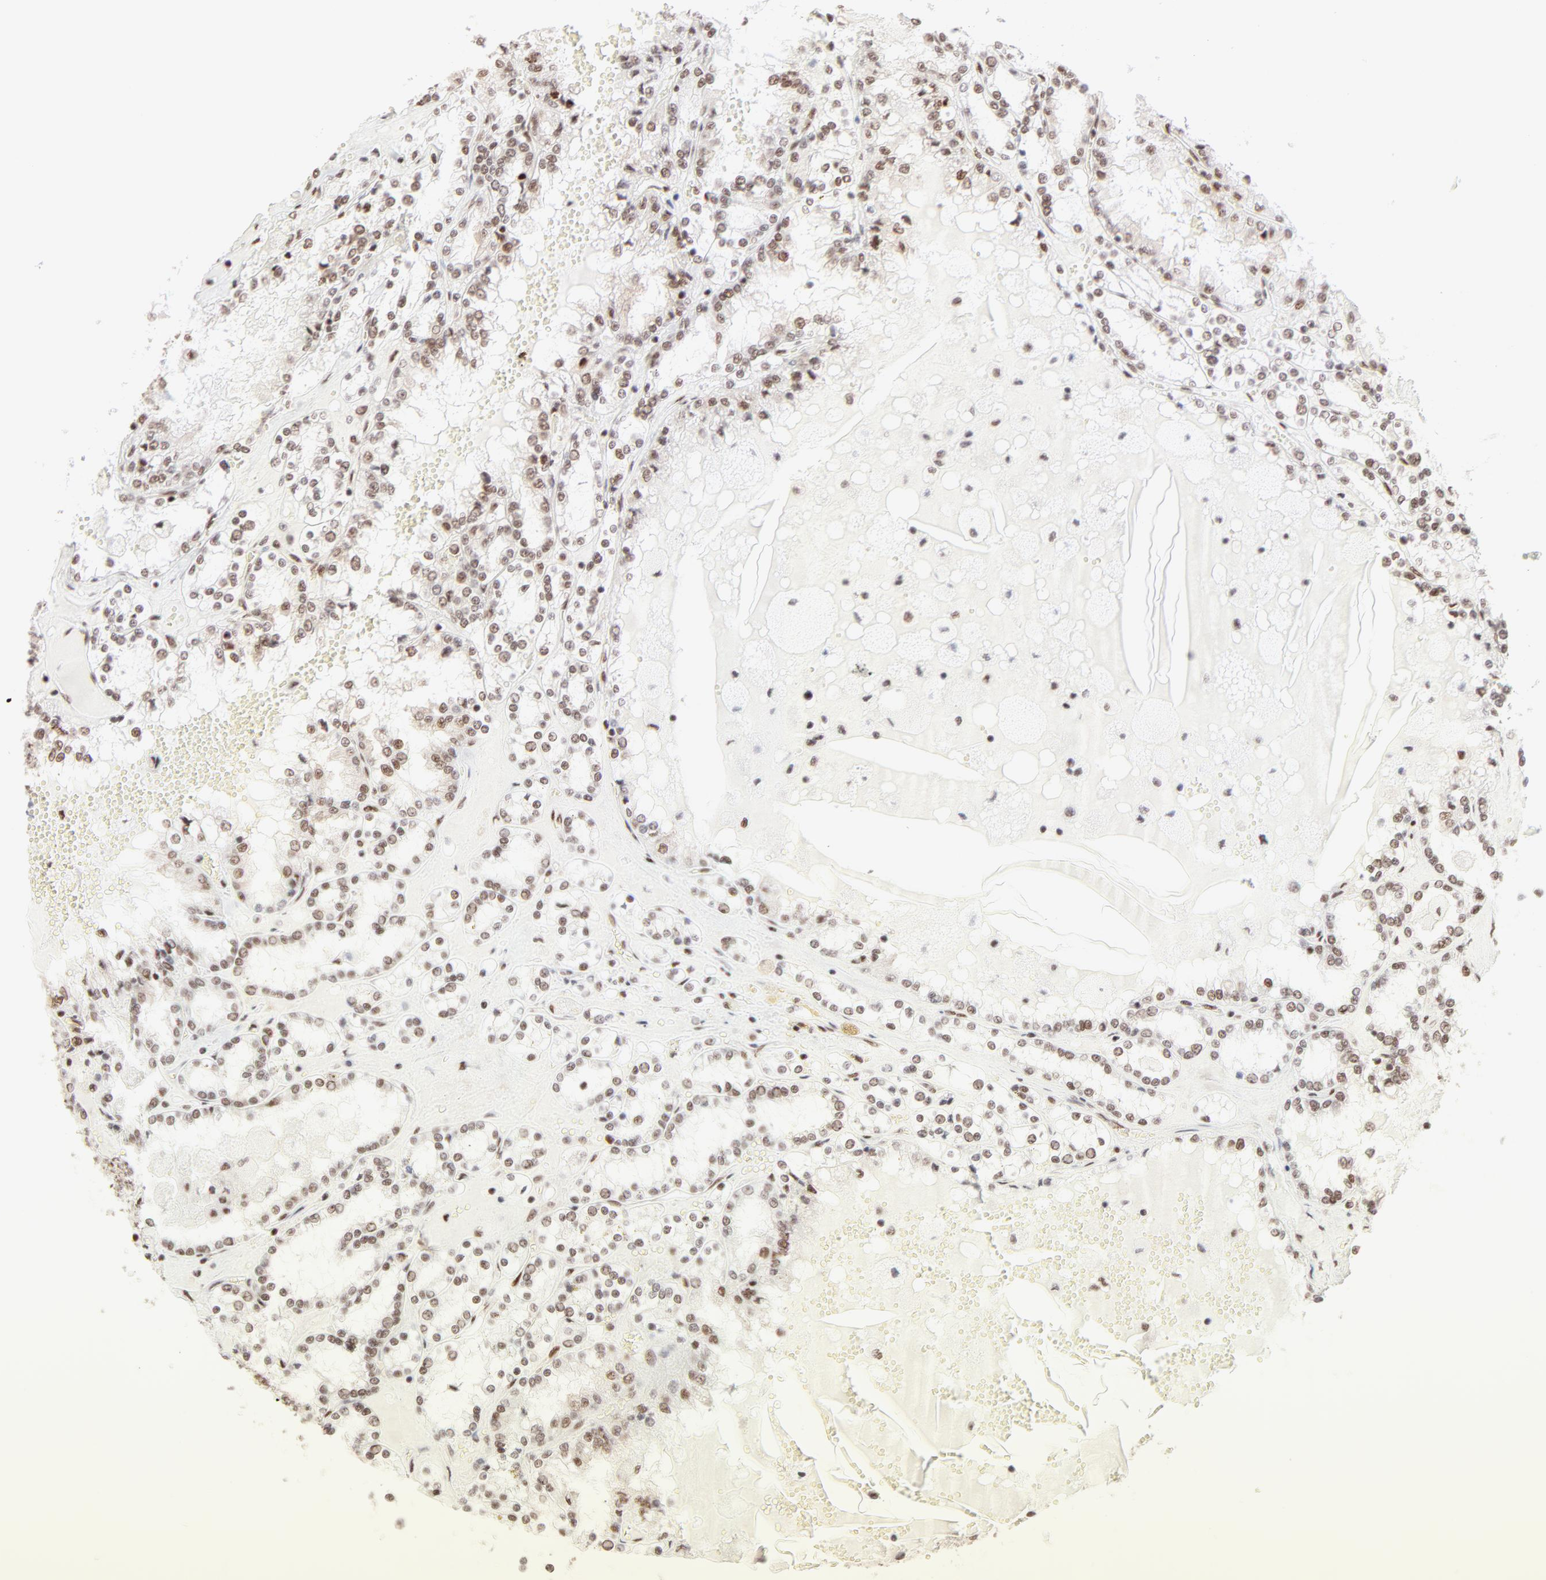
{"staining": {"intensity": "moderate", "quantity": ">75%", "location": "nuclear"}, "tissue": "renal cancer", "cell_type": "Tumor cells", "image_type": "cancer", "snomed": [{"axis": "morphology", "description": "Adenocarcinoma, NOS"}, {"axis": "topography", "description": "Kidney"}], "caption": "Protein analysis of adenocarcinoma (renal) tissue shows moderate nuclear staining in about >75% of tumor cells. (brown staining indicates protein expression, while blue staining denotes nuclei).", "gene": "TARDBP", "patient": {"sex": "female", "age": 56}}